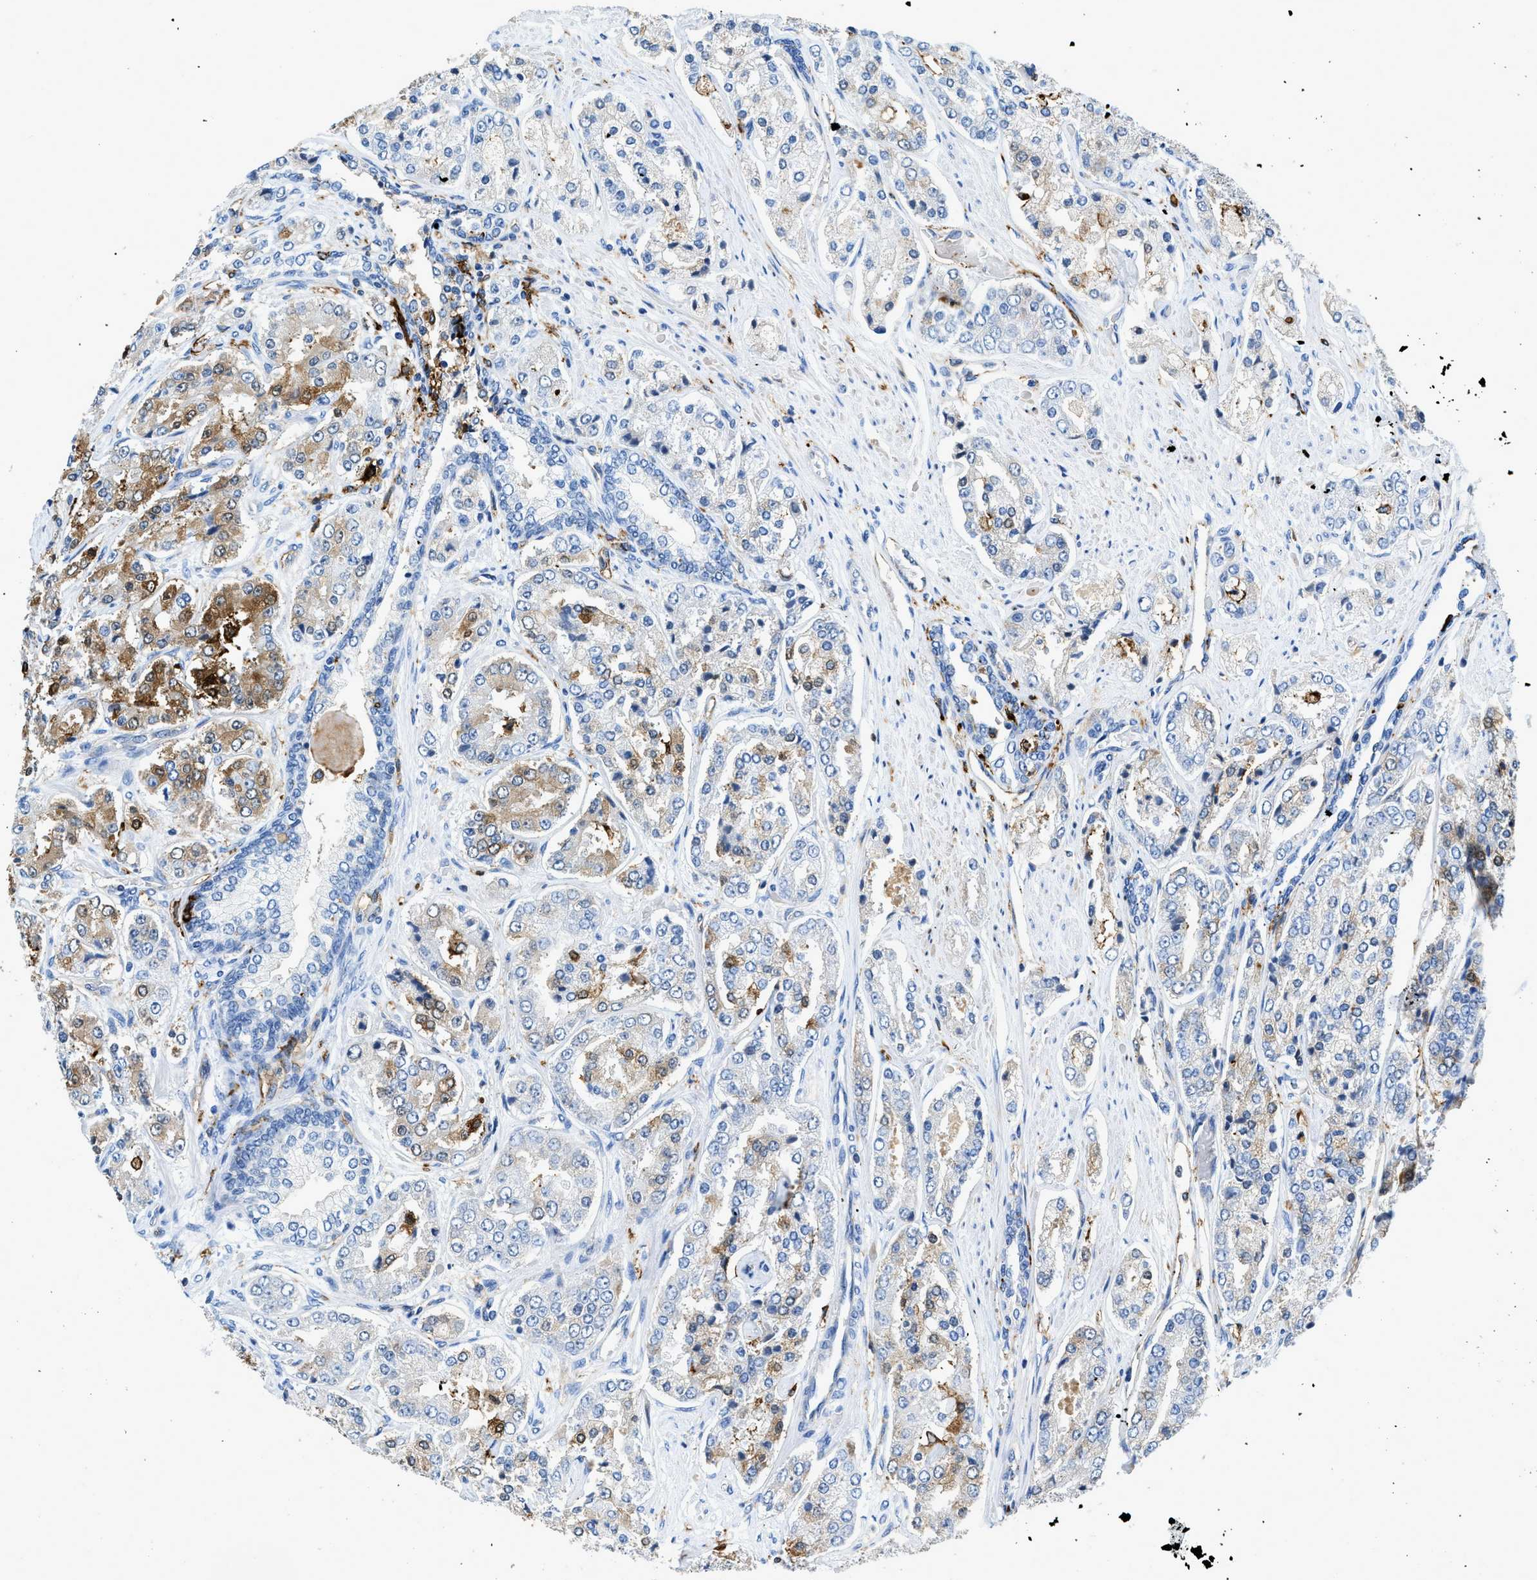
{"staining": {"intensity": "moderate", "quantity": "25%-75%", "location": "cytoplasmic/membranous"}, "tissue": "prostate cancer", "cell_type": "Tumor cells", "image_type": "cancer", "snomed": [{"axis": "morphology", "description": "Adenocarcinoma, High grade"}, {"axis": "topography", "description": "Prostate"}], "caption": "A brown stain labels moderate cytoplasmic/membranous positivity of a protein in high-grade adenocarcinoma (prostate) tumor cells.", "gene": "CD226", "patient": {"sex": "male", "age": 65}}